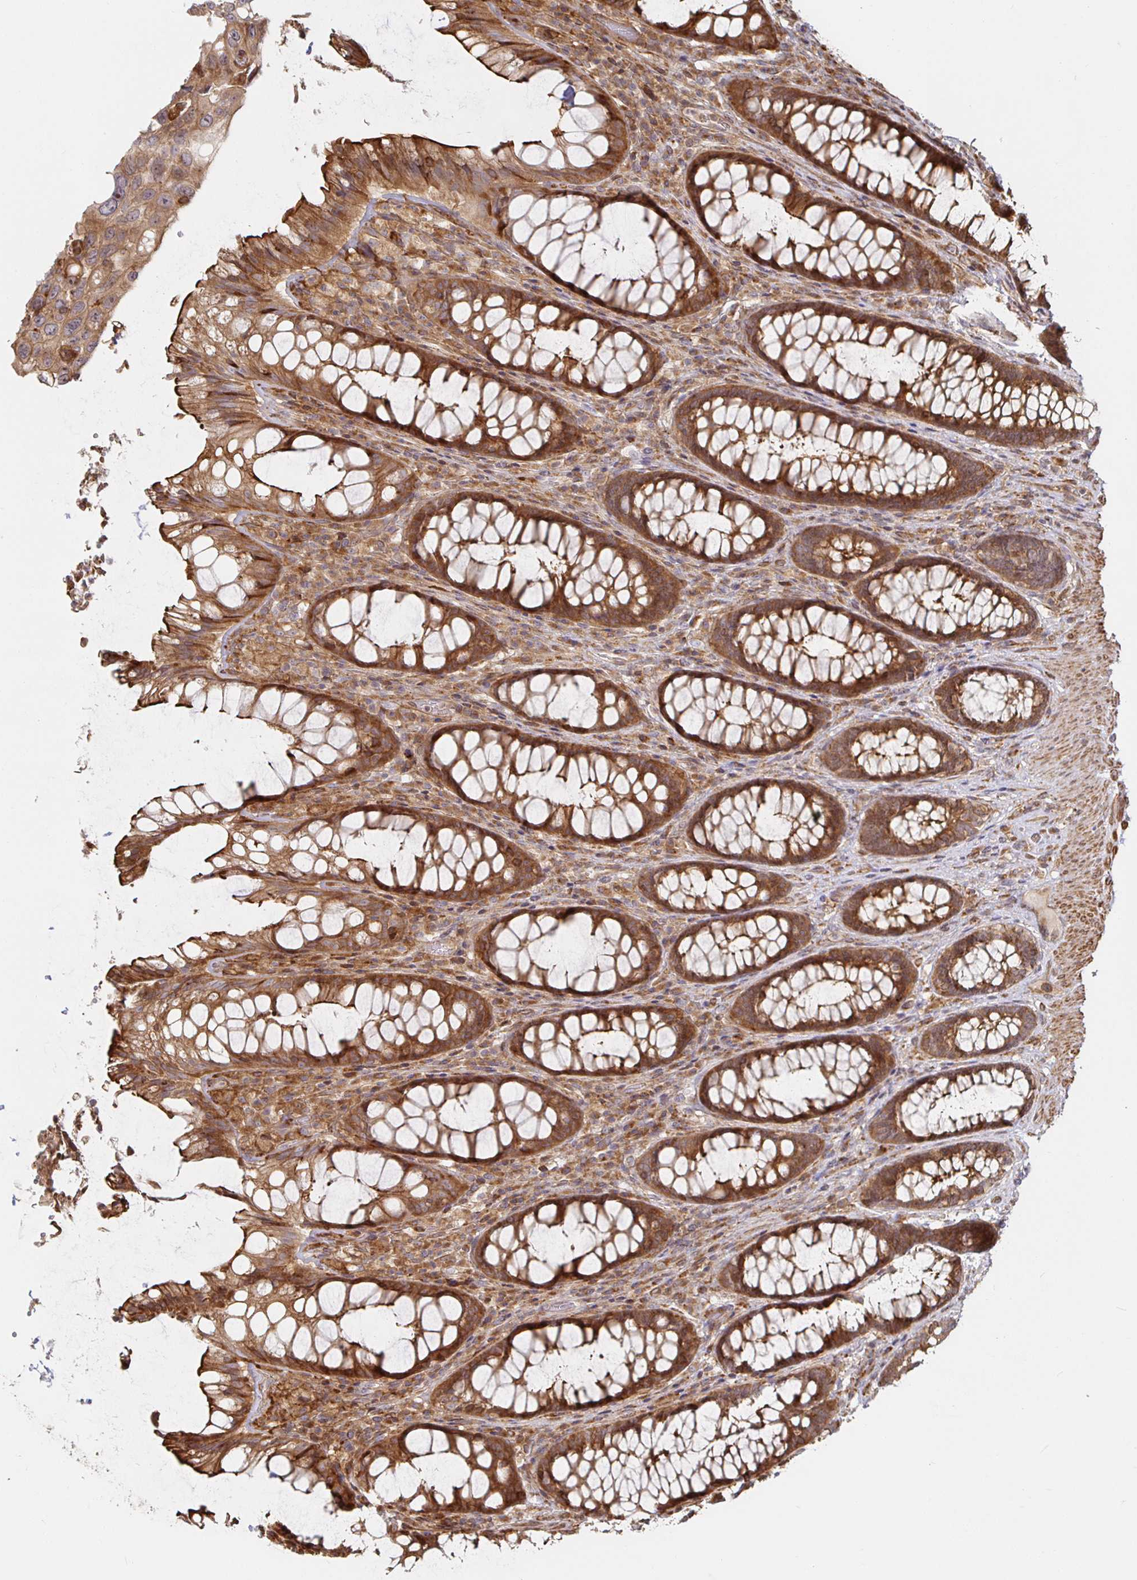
{"staining": {"intensity": "moderate", "quantity": ">75%", "location": "cytoplasmic/membranous"}, "tissue": "rectum", "cell_type": "Glandular cells", "image_type": "normal", "snomed": [{"axis": "morphology", "description": "Normal tissue, NOS"}, {"axis": "topography", "description": "Rectum"}], "caption": "DAB immunohistochemical staining of normal rectum shows moderate cytoplasmic/membranous protein staining in approximately >75% of glandular cells. The protein is shown in brown color, while the nuclei are stained blue.", "gene": "STRAP", "patient": {"sex": "male", "age": 72}}